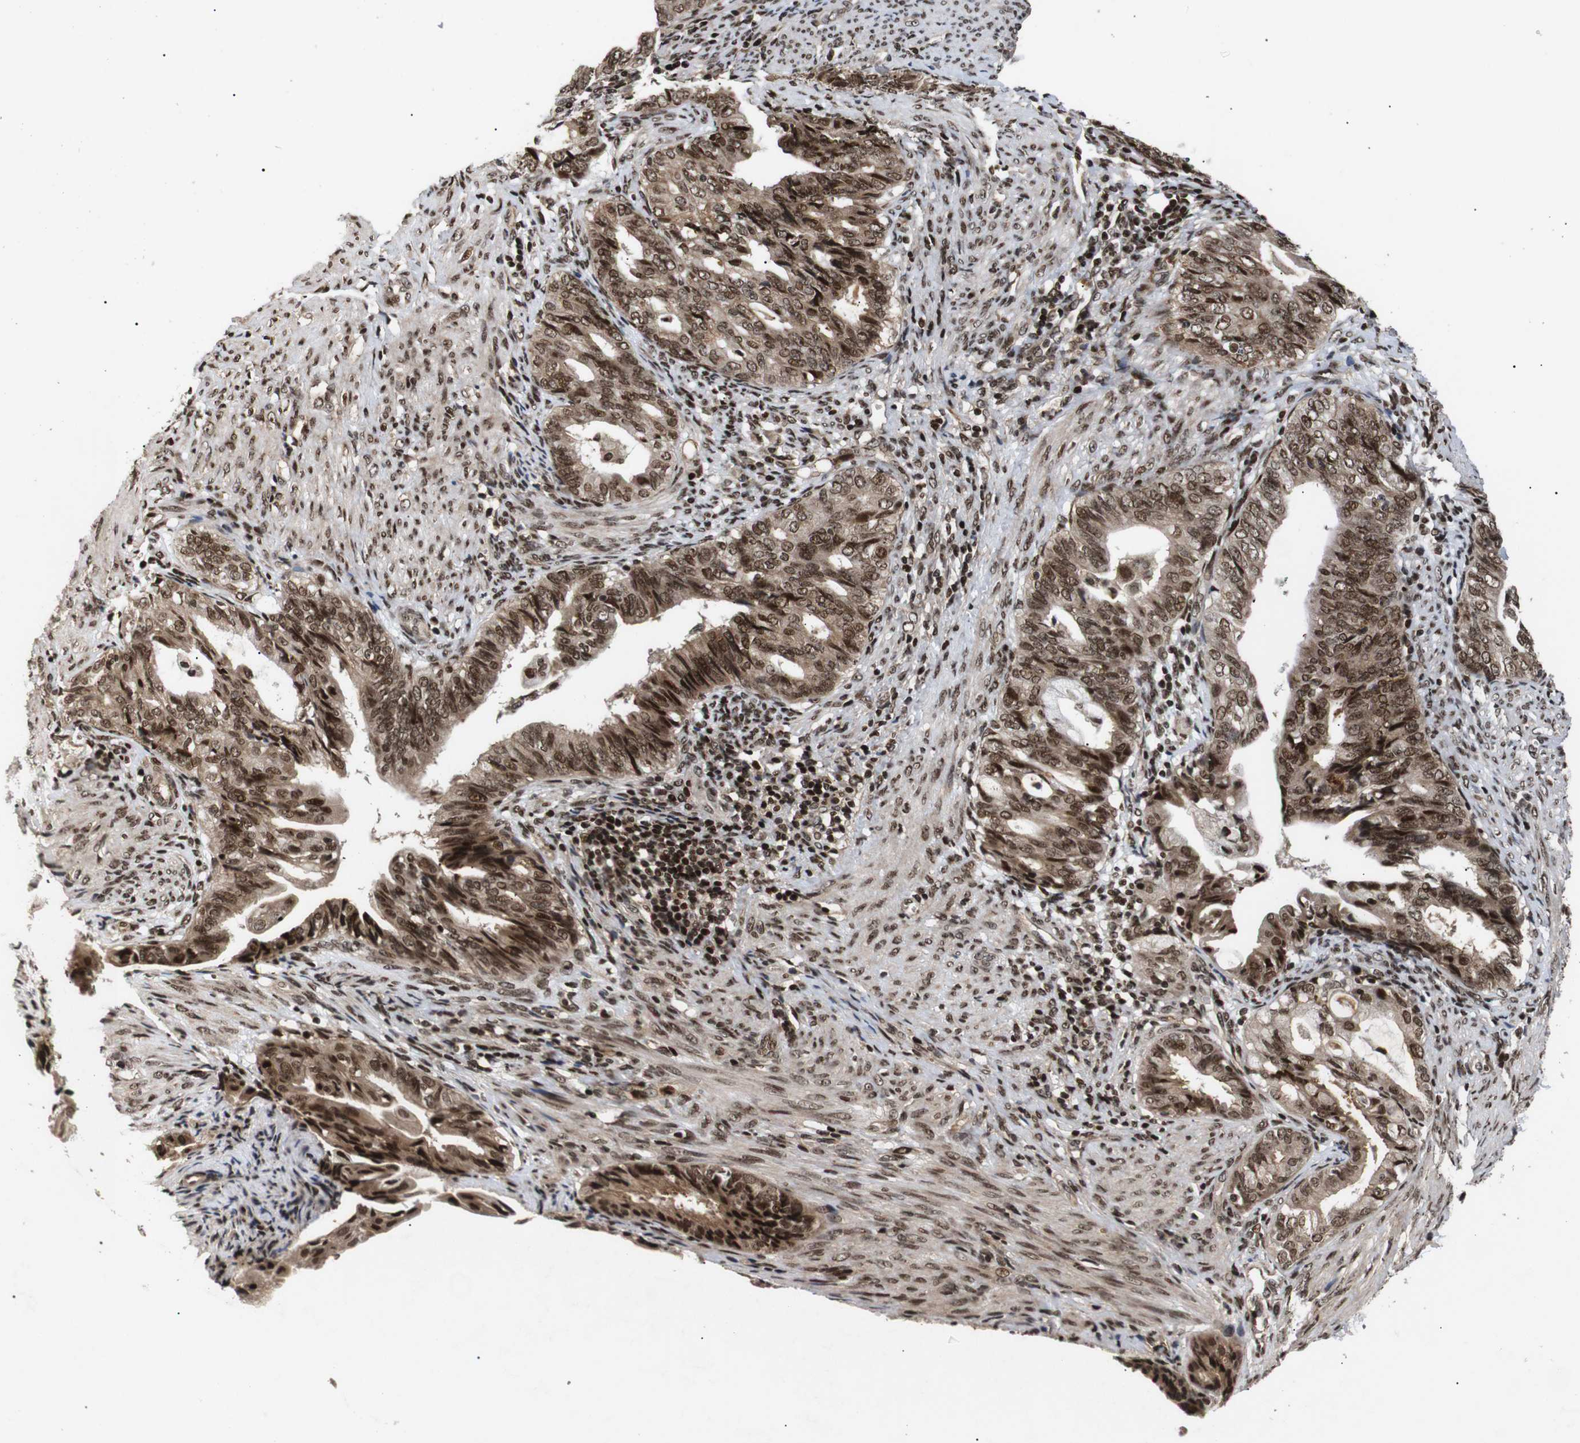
{"staining": {"intensity": "moderate", "quantity": ">75%", "location": "cytoplasmic/membranous,nuclear"}, "tissue": "endometrial cancer", "cell_type": "Tumor cells", "image_type": "cancer", "snomed": [{"axis": "morphology", "description": "Adenocarcinoma, NOS"}, {"axis": "topography", "description": "Endometrium"}], "caption": "IHC image of endometrial adenocarcinoma stained for a protein (brown), which shows medium levels of moderate cytoplasmic/membranous and nuclear staining in about >75% of tumor cells.", "gene": "KIF23", "patient": {"sex": "female", "age": 86}}